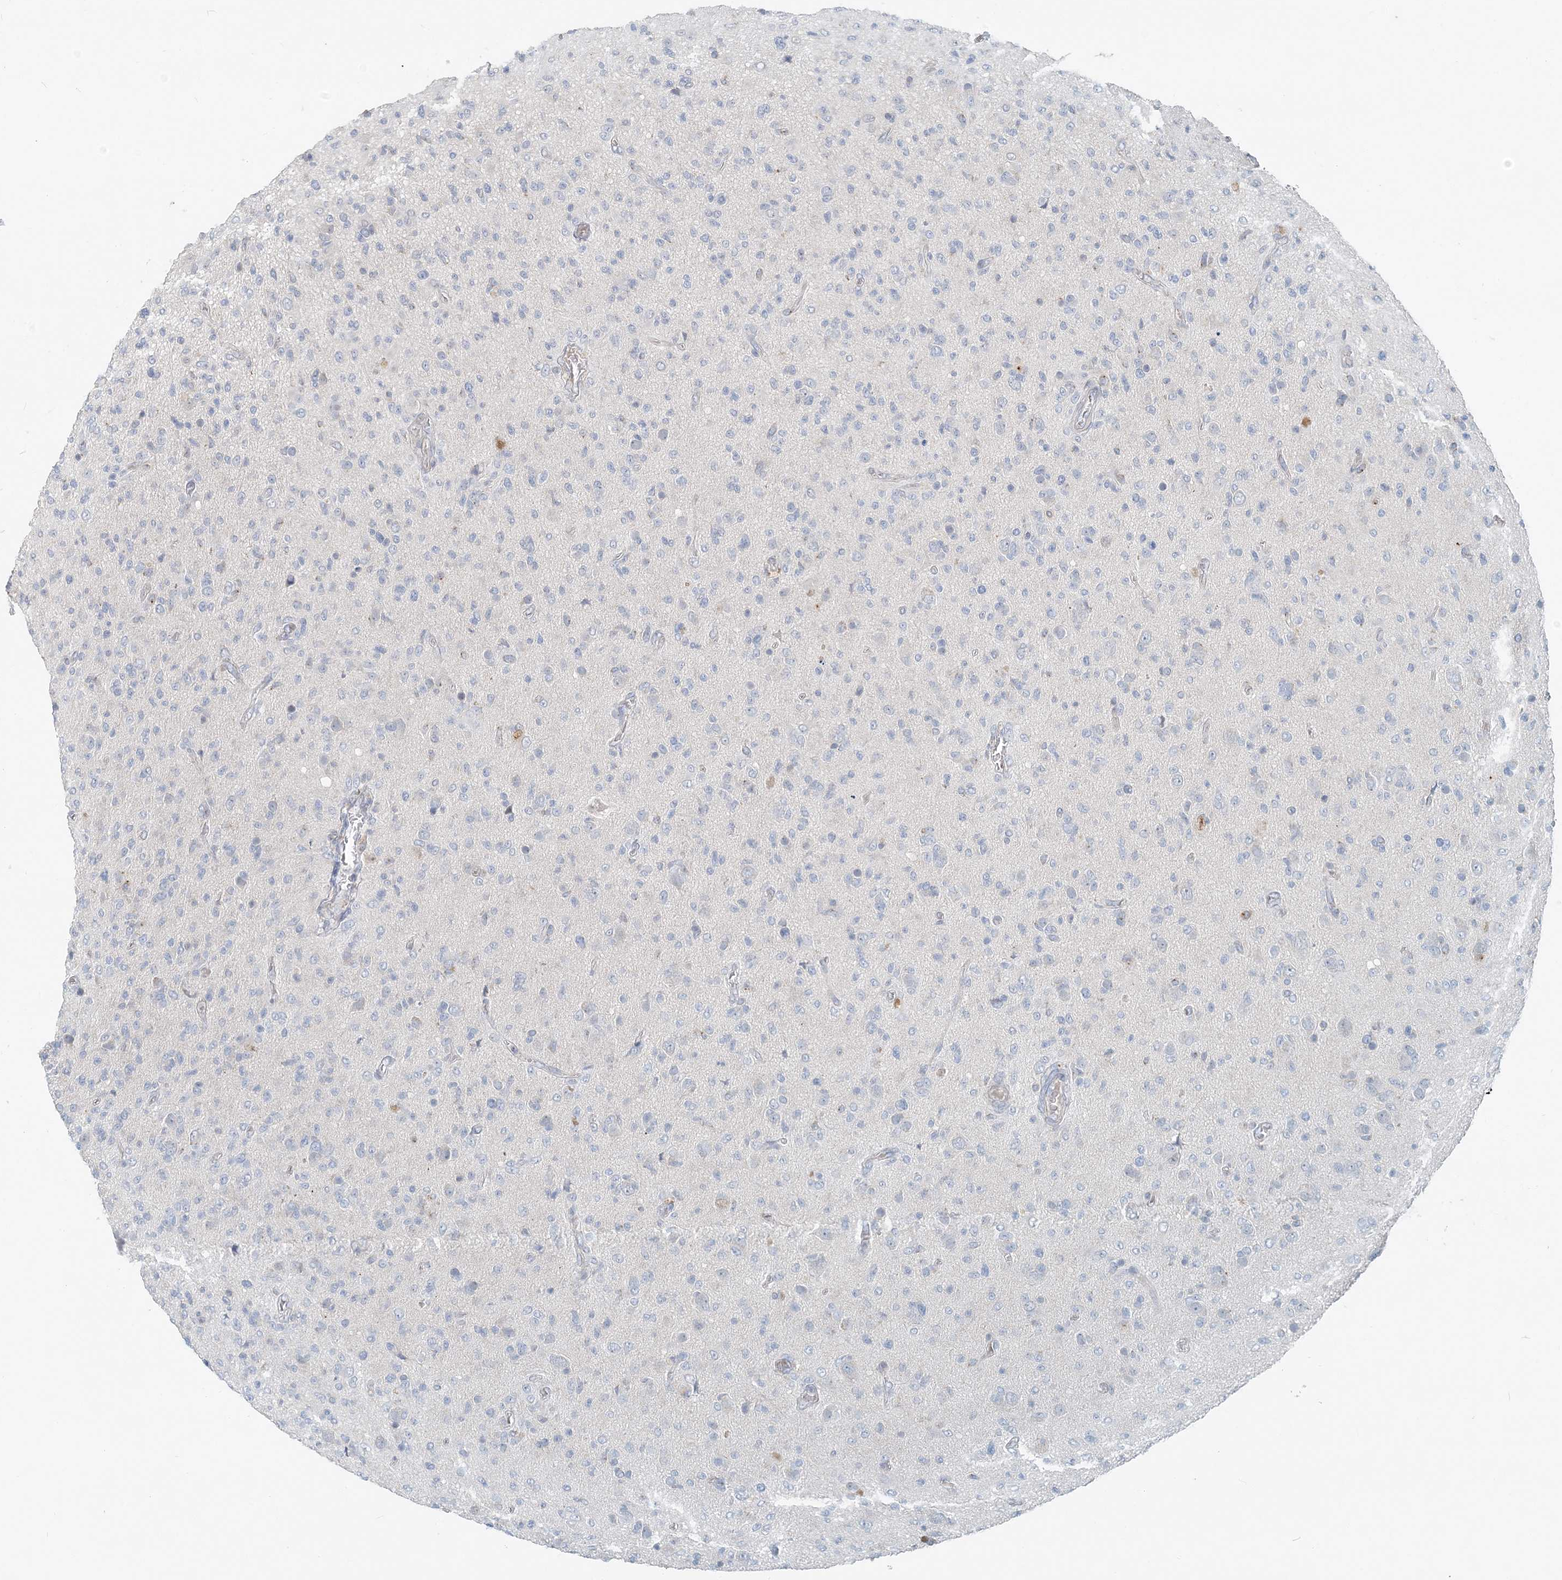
{"staining": {"intensity": "negative", "quantity": "none", "location": "none"}, "tissue": "glioma", "cell_type": "Tumor cells", "image_type": "cancer", "snomed": [{"axis": "morphology", "description": "Glioma, malignant, High grade"}, {"axis": "topography", "description": "Brain"}], "caption": "The photomicrograph exhibits no significant positivity in tumor cells of malignant glioma (high-grade).", "gene": "NAA11", "patient": {"sex": "female", "age": 57}}